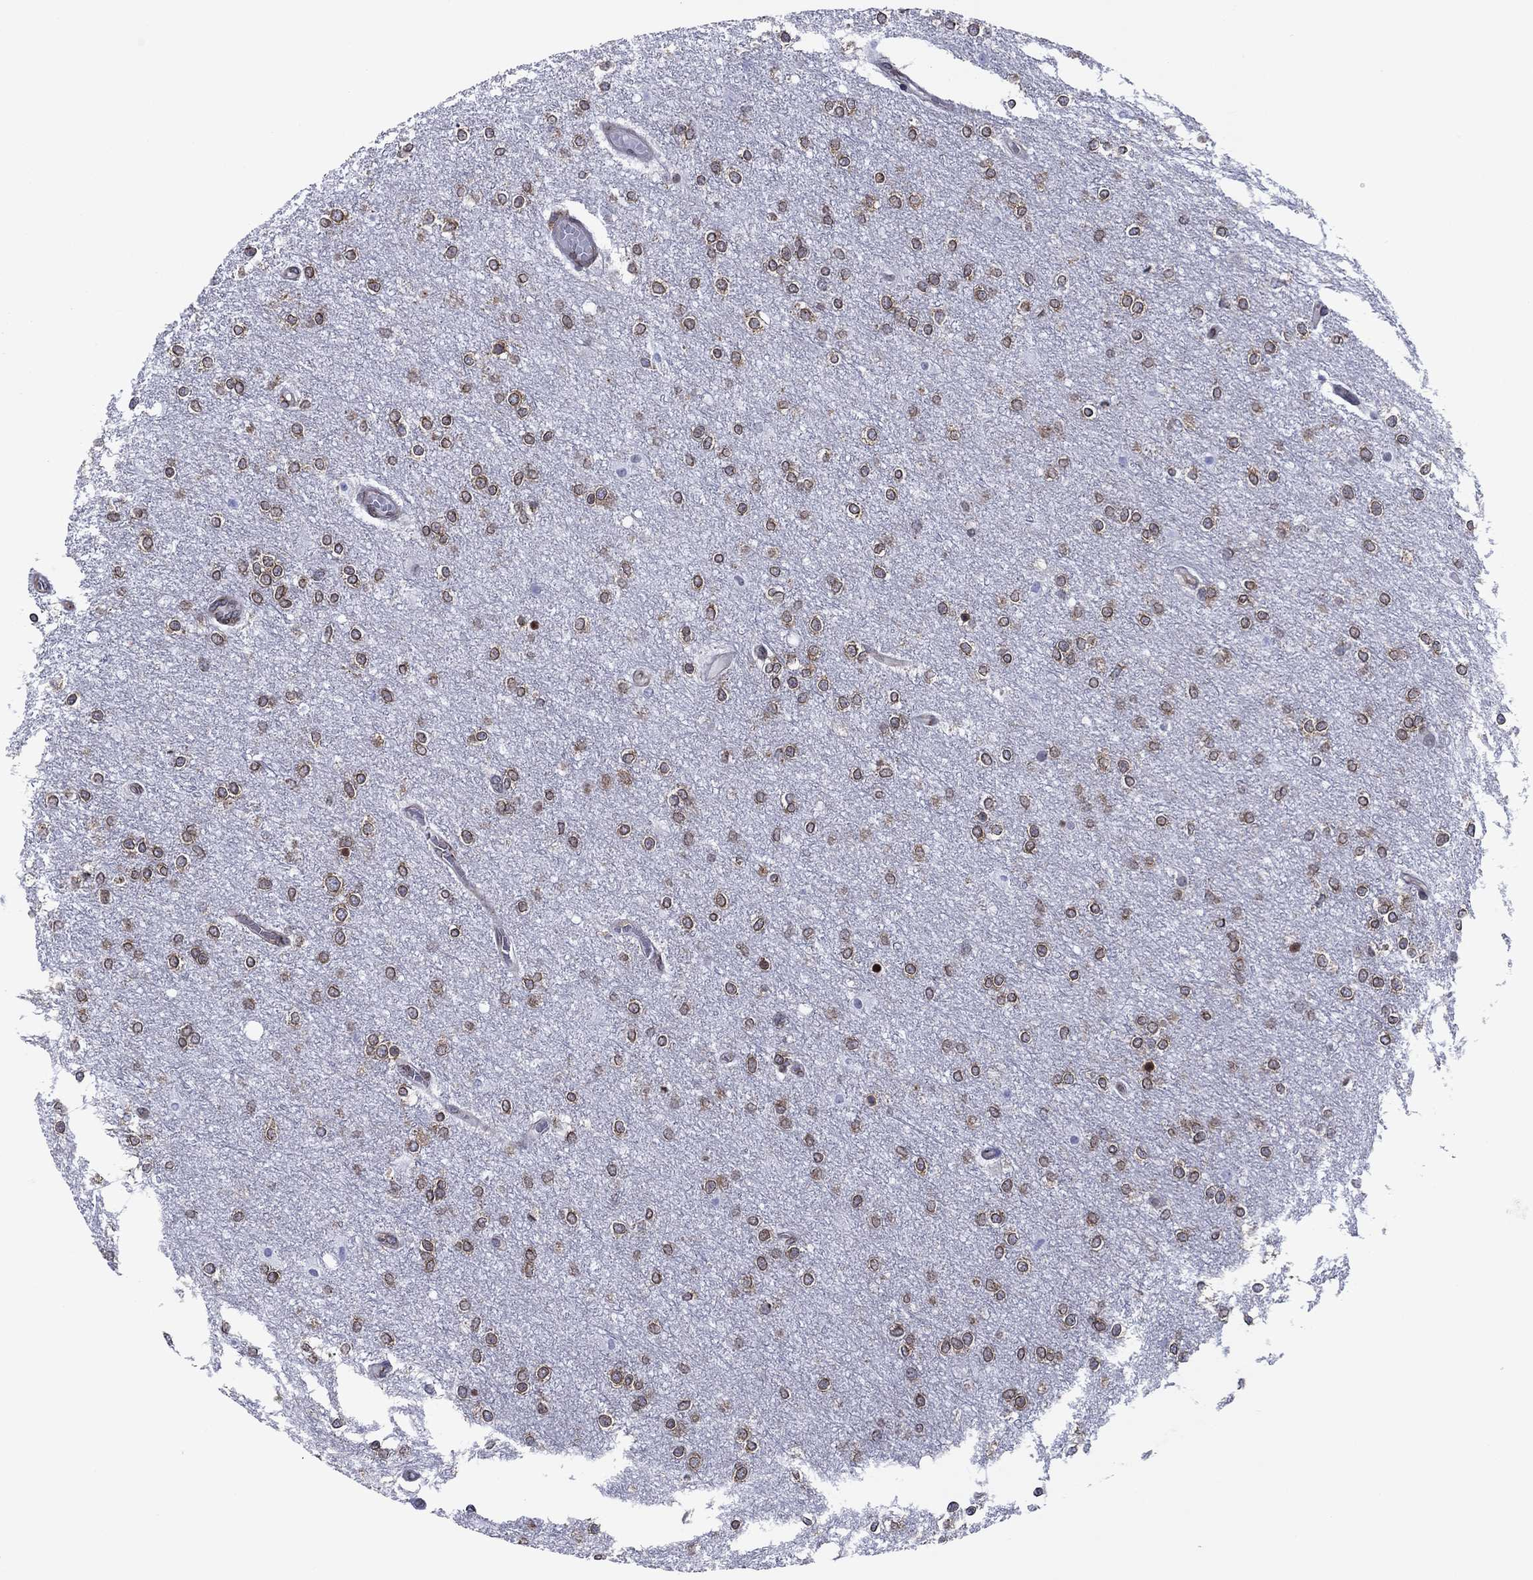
{"staining": {"intensity": "moderate", "quantity": ">75%", "location": "cytoplasmic/membranous"}, "tissue": "glioma", "cell_type": "Tumor cells", "image_type": "cancer", "snomed": [{"axis": "morphology", "description": "Glioma, malignant, High grade"}, {"axis": "topography", "description": "Brain"}], "caption": "Malignant glioma (high-grade) stained with a protein marker reveals moderate staining in tumor cells.", "gene": "YBX1", "patient": {"sex": "female", "age": 61}}